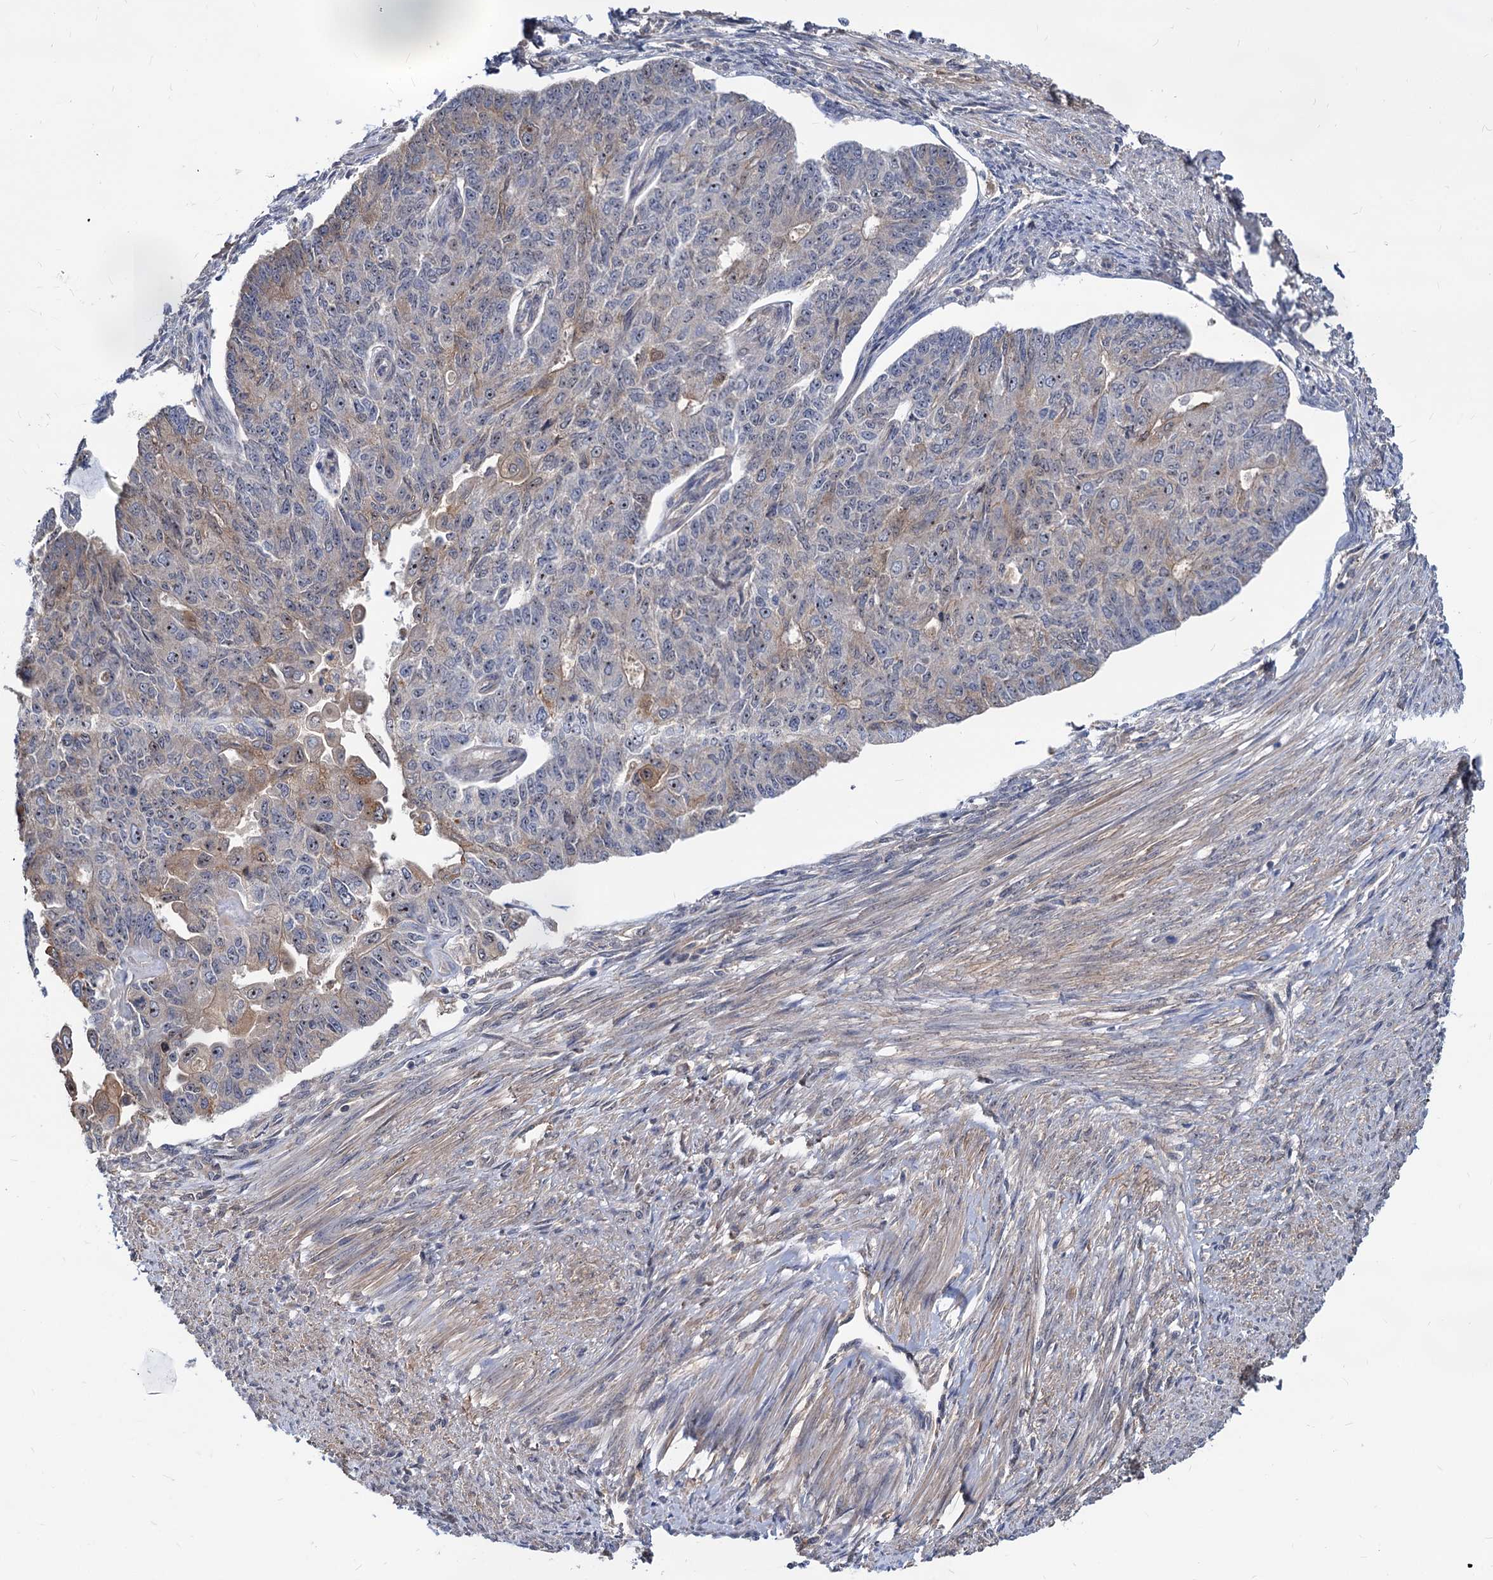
{"staining": {"intensity": "weak", "quantity": "<25%", "location": "cytoplasmic/membranous"}, "tissue": "endometrial cancer", "cell_type": "Tumor cells", "image_type": "cancer", "snomed": [{"axis": "morphology", "description": "Adenocarcinoma, NOS"}, {"axis": "topography", "description": "Endometrium"}], "caption": "Photomicrograph shows no significant protein expression in tumor cells of endometrial cancer.", "gene": "SNX15", "patient": {"sex": "female", "age": 32}}